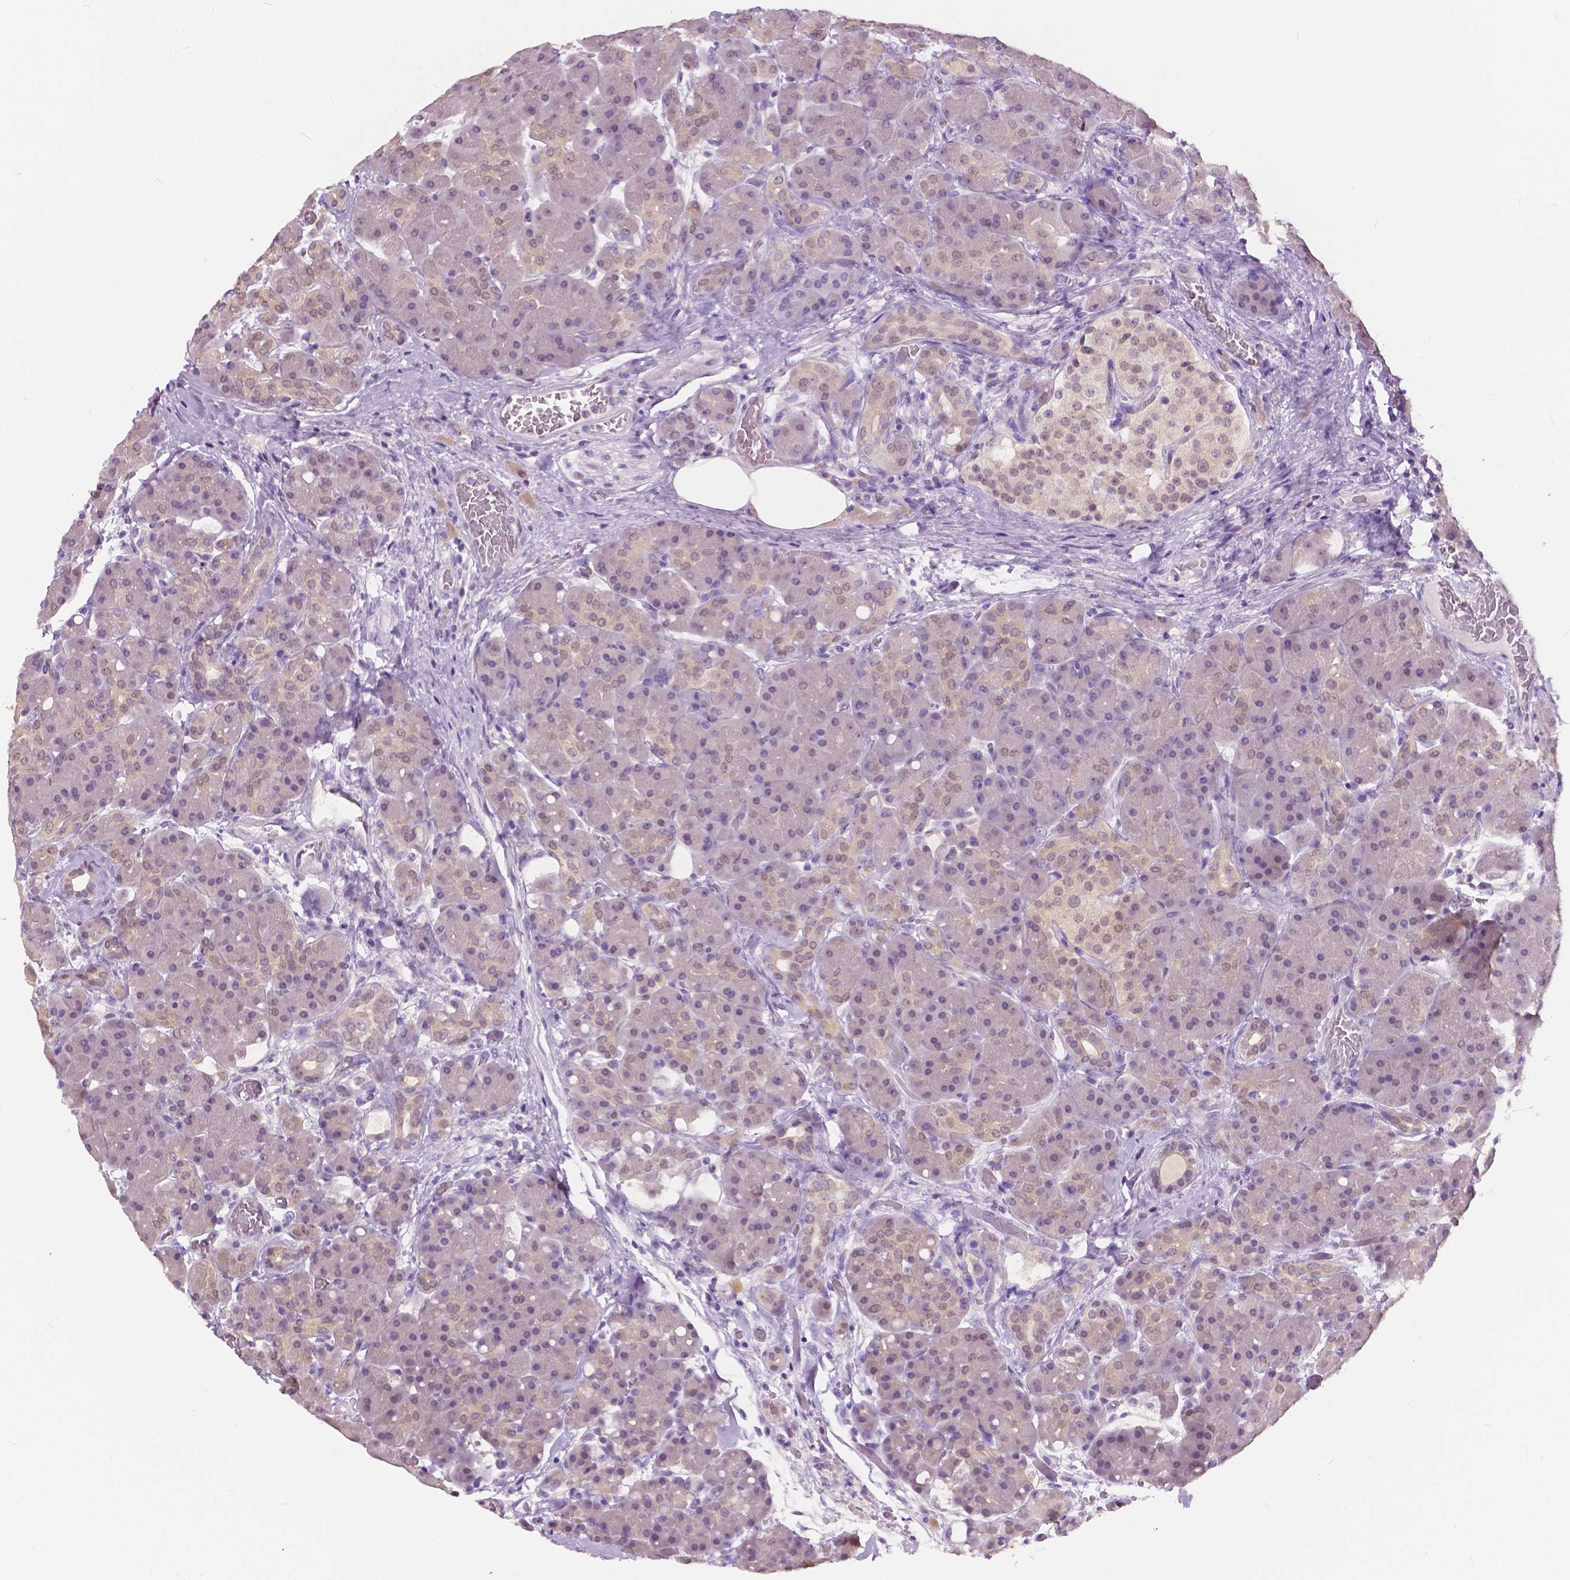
{"staining": {"intensity": "weak", "quantity": "<25%", "location": "nuclear"}, "tissue": "pancreas", "cell_type": "Exocrine glandular cells", "image_type": "normal", "snomed": [{"axis": "morphology", "description": "Normal tissue, NOS"}, {"axis": "topography", "description": "Pancreas"}], "caption": "IHC of normal pancreas shows no staining in exocrine glandular cells. (DAB (3,3'-diaminobenzidine) IHC, high magnification).", "gene": "TKFC", "patient": {"sex": "male", "age": 55}}